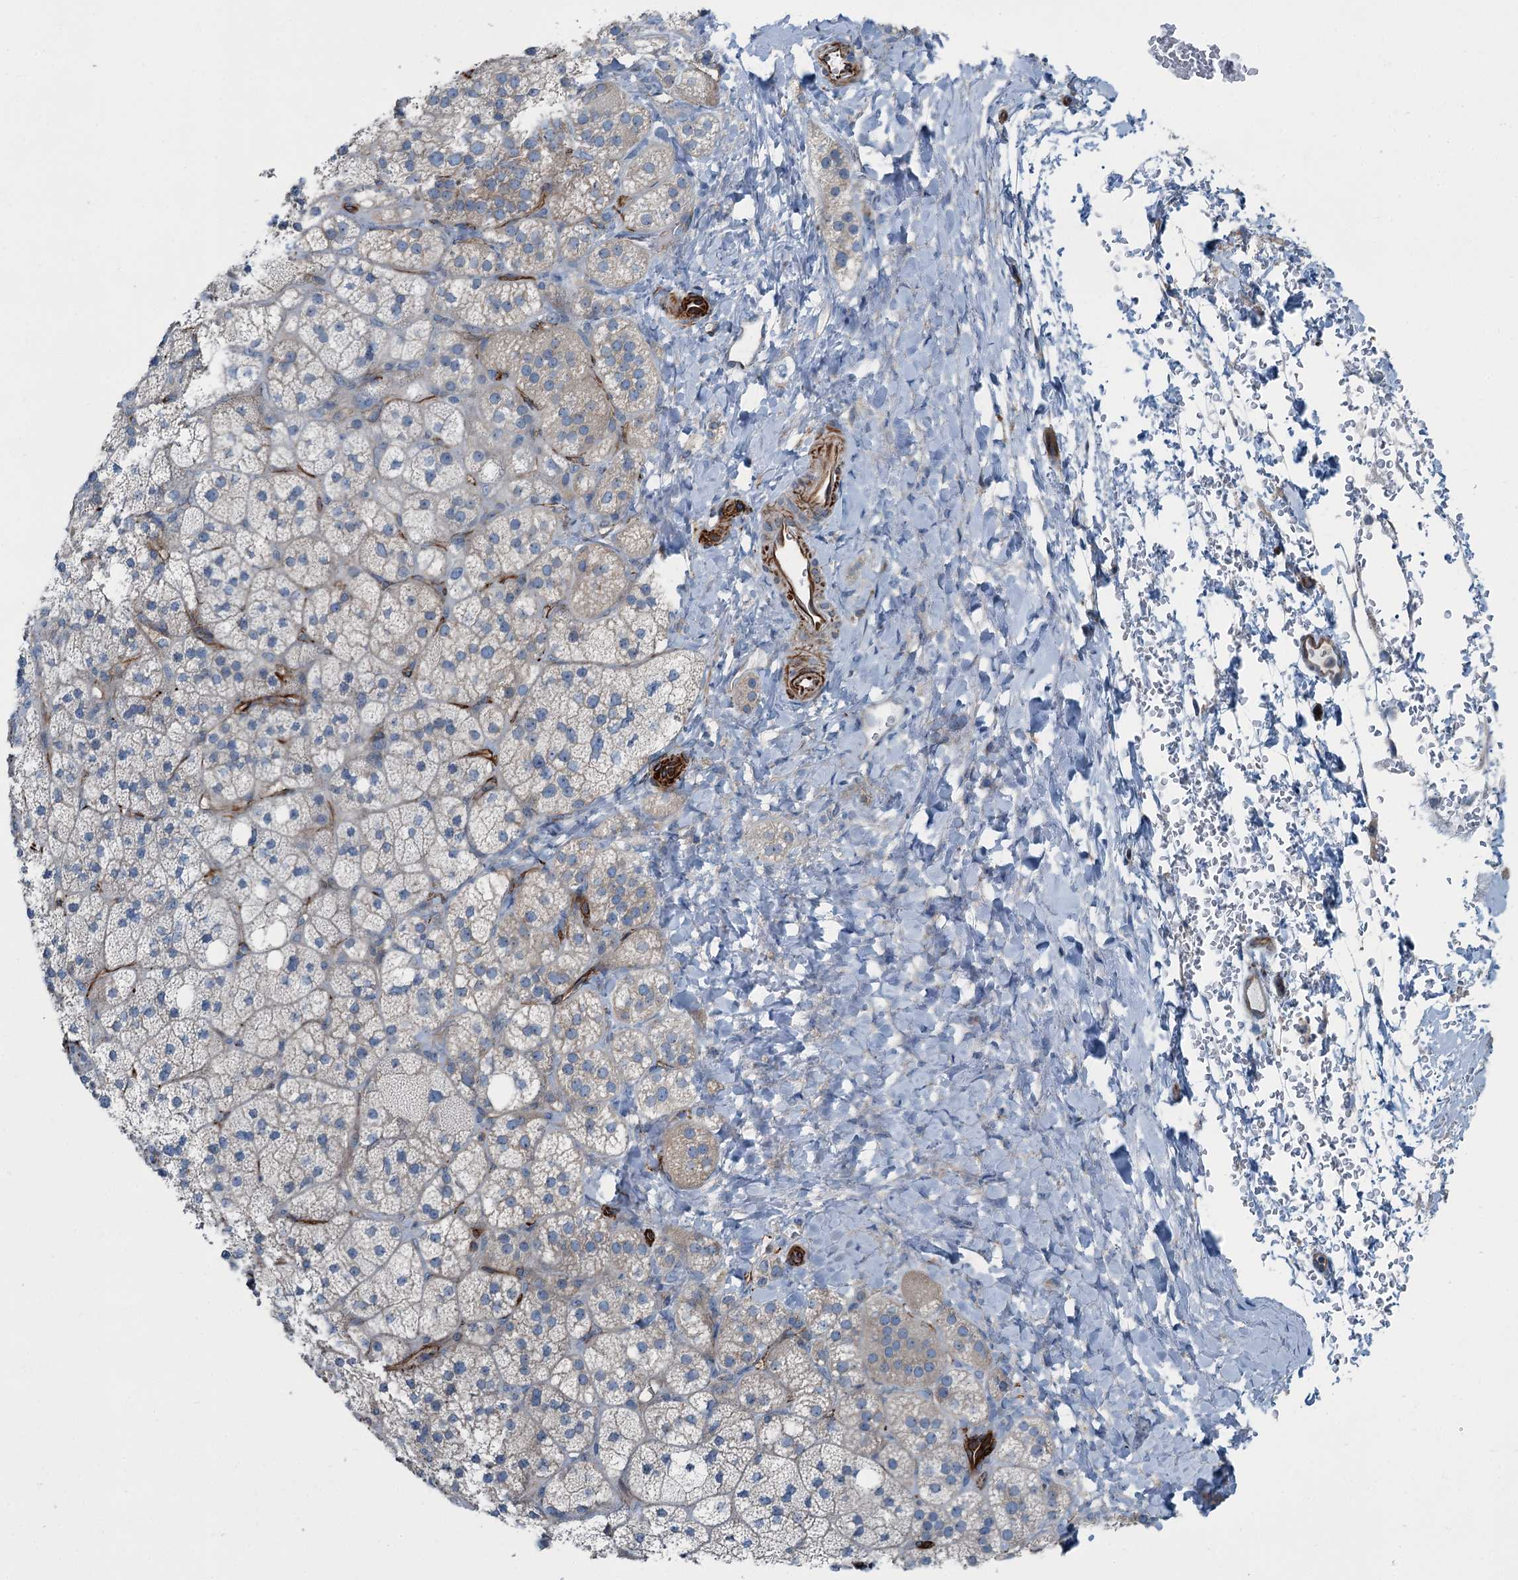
{"staining": {"intensity": "weak", "quantity": "<25%", "location": "cytoplasmic/membranous"}, "tissue": "adrenal gland", "cell_type": "Glandular cells", "image_type": "normal", "snomed": [{"axis": "morphology", "description": "Normal tissue, NOS"}, {"axis": "topography", "description": "Adrenal gland"}], "caption": "There is no significant positivity in glandular cells of adrenal gland. (Stains: DAB (3,3'-diaminobenzidine) immunohistochemistry (IHC) with hematoxylin counter stain, Microscopy: brightfield microscopy at high magnification).", "gene": "AXL", "patient": {"sex": "male", "age": 61}}